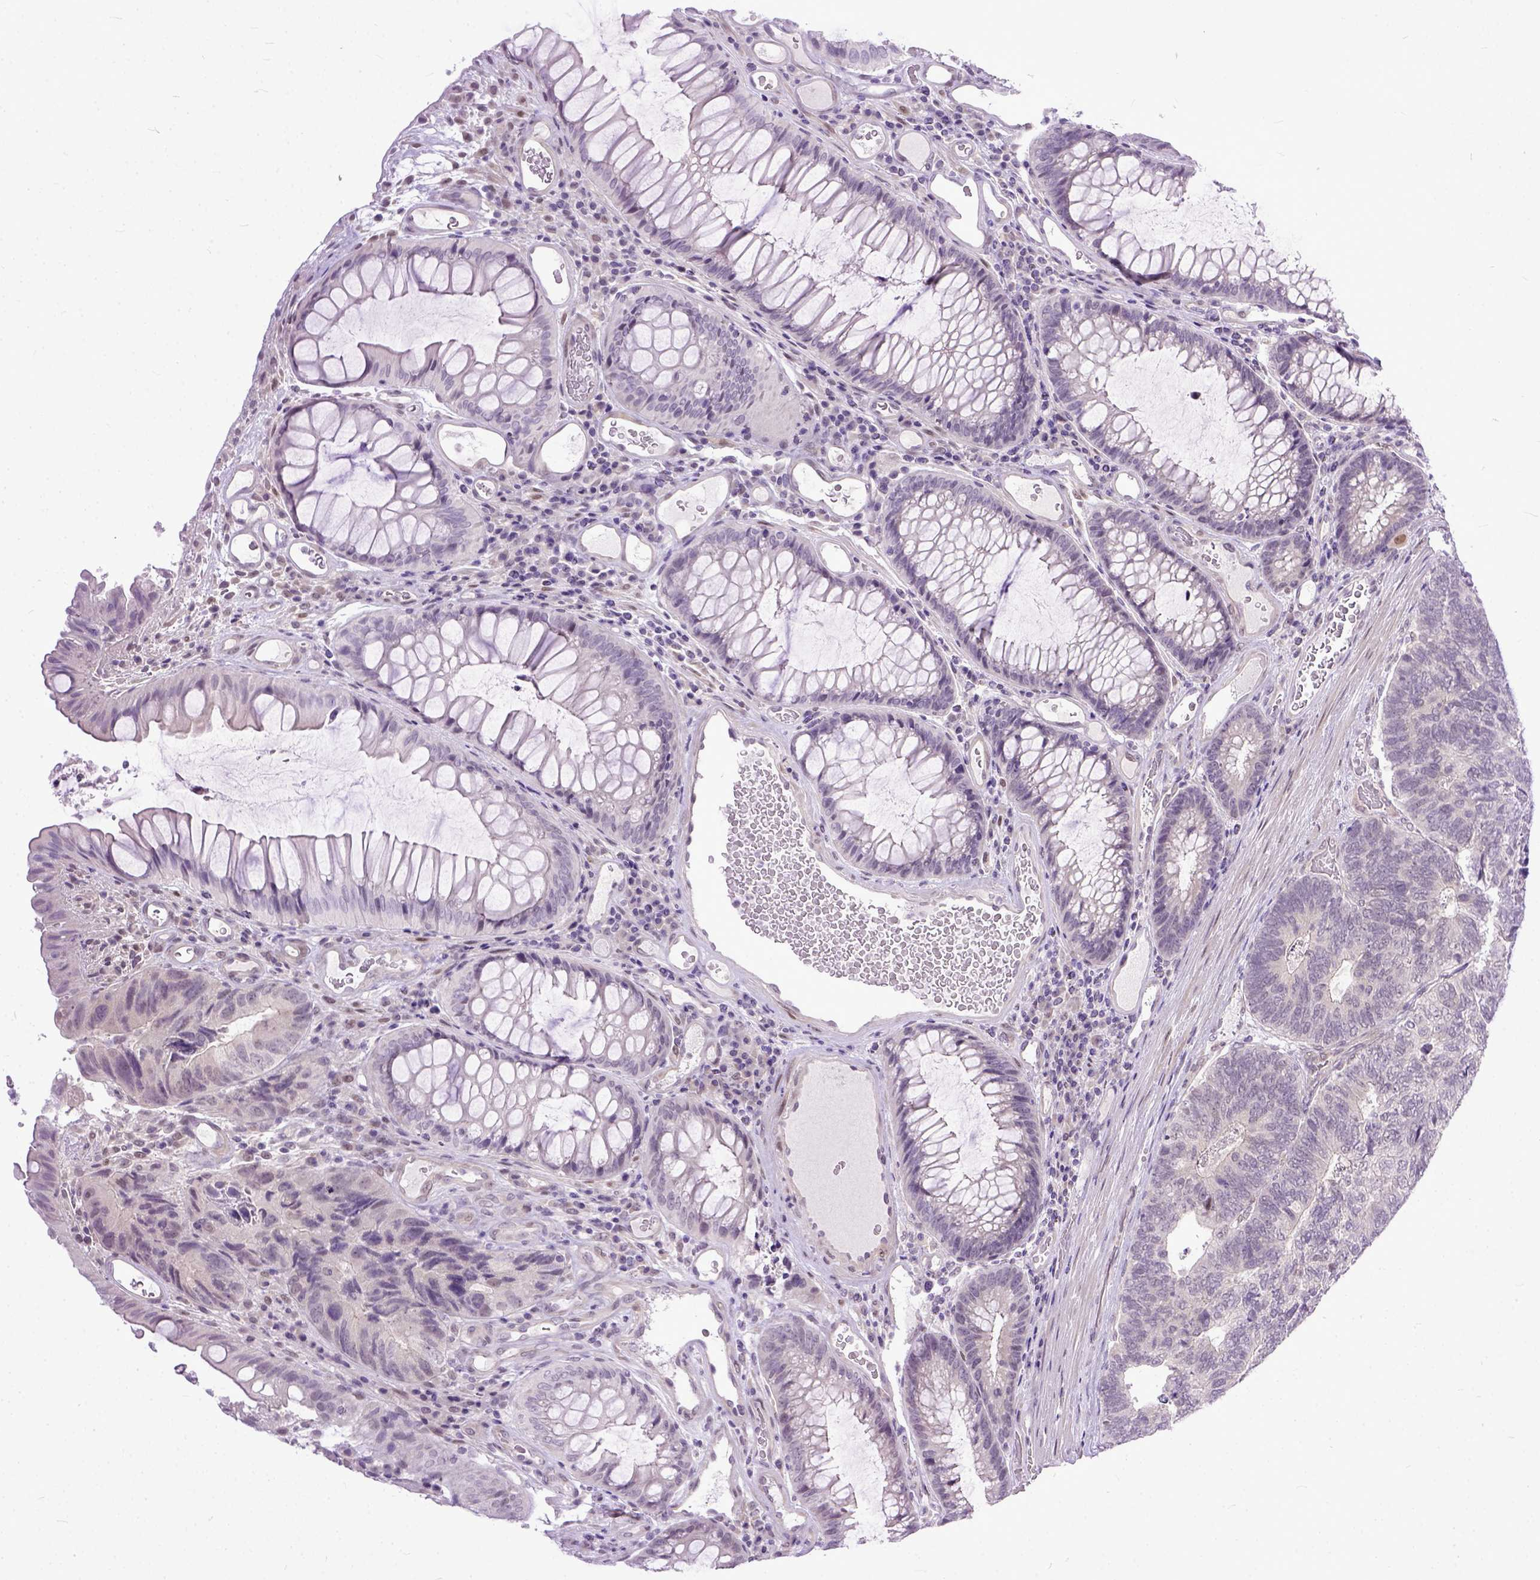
{"staining": {"intensity": "negative", "quantity": "none", "location": "none"}, "tissue": "colorectal cancer", "cell_type": "Tumor cells", "image_type": "cancer", "snomed": [{"axis": "morphology", "description": "Adenocarcinoma, NOS"}, {"axis": "topography", "description": "Colon"}], "caption": "An immunohistochemistry micrograph of colorectal adenocarcinoma is shown. There is no staining in tumor cells of colorectal adenocarcinoma.", "gene": "TCEAL7", "patient": {"sex": "female", "age": 67}}